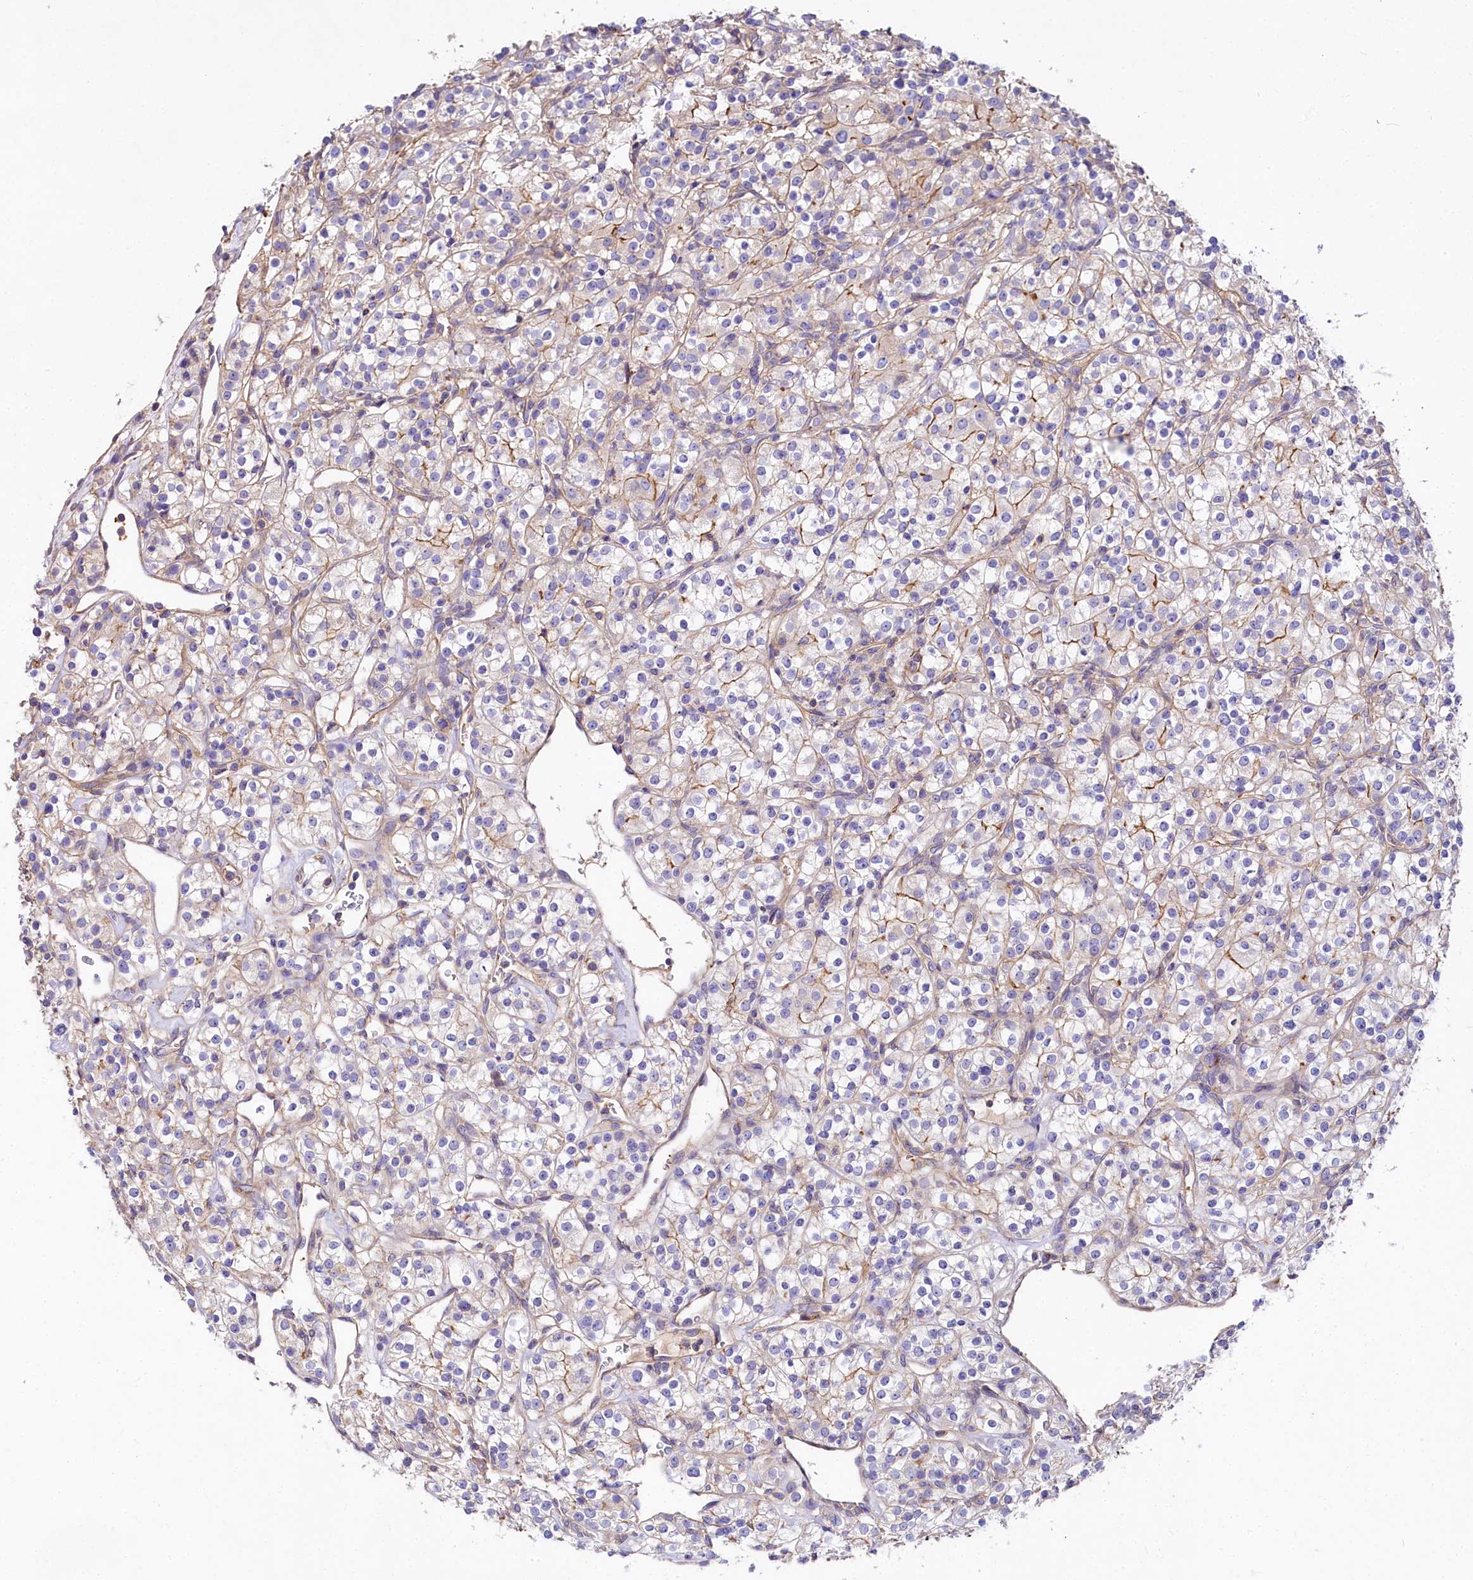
{"staining": {"intensity": "moderate", "quantity": "<25%", "location": "cytoplasmic/membranous"}, "tissue": "renal cancer", "cell_type": "Tumor cells", "image_type": "cancer", "snomed": [{"axis": "morphology", "description": "Adenocarcinoma, NOS"}, {"axis": "topography", "description": "Kidney"}], "caption": "Approximately <25% of tumor cells in adenocarcinoma (renal) show moderate cytoplasmic/membranous protein positivity as visualized by brown immunohistochemical staining.", "gene": "FCHSD2", "patient": {"sex": "male", "age": 77}}